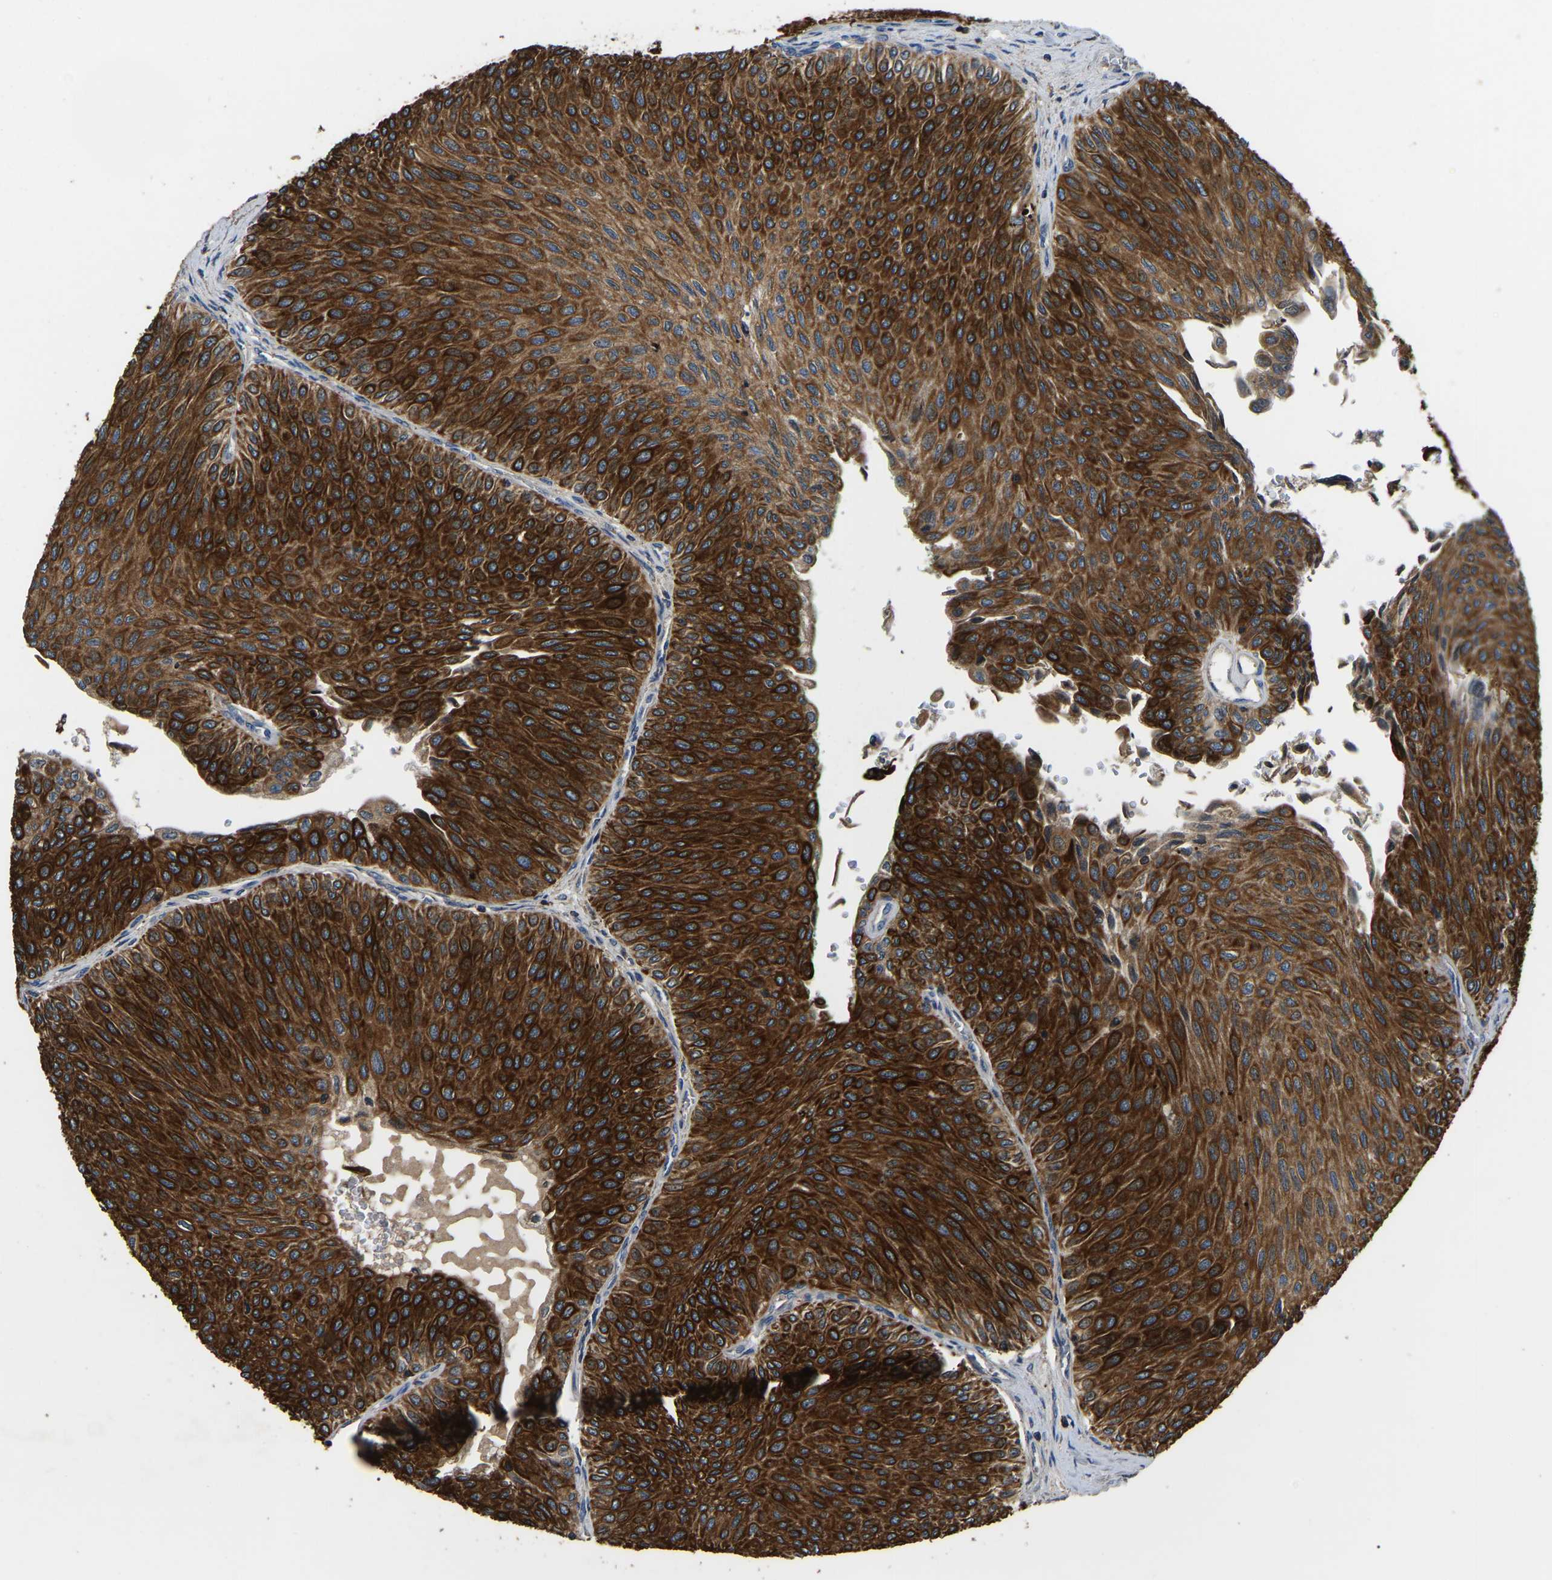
{"staining": {"intensity": "strong", "quantity": ">75%", "location": "cytoplasmic/membranous"}, "tissue": "urothelial cancer", "cell_type": "Tumor cells", "image_type": "cancer", "snomed": [{"axis": "morphology", "description": "Urothelial carcinoma, Low grade"}, {"axis": "topography", "description": "Urinary bladder"}], "caption": "Strong cytoplasmic/membranous positivity for a protein is appreciated in about >75% of tumor cells of urothelial carcinoma (low-grade) using immunohistochemistry.", "gene": "SMPD2", "patient": {"sex": "male", "age": 78}}